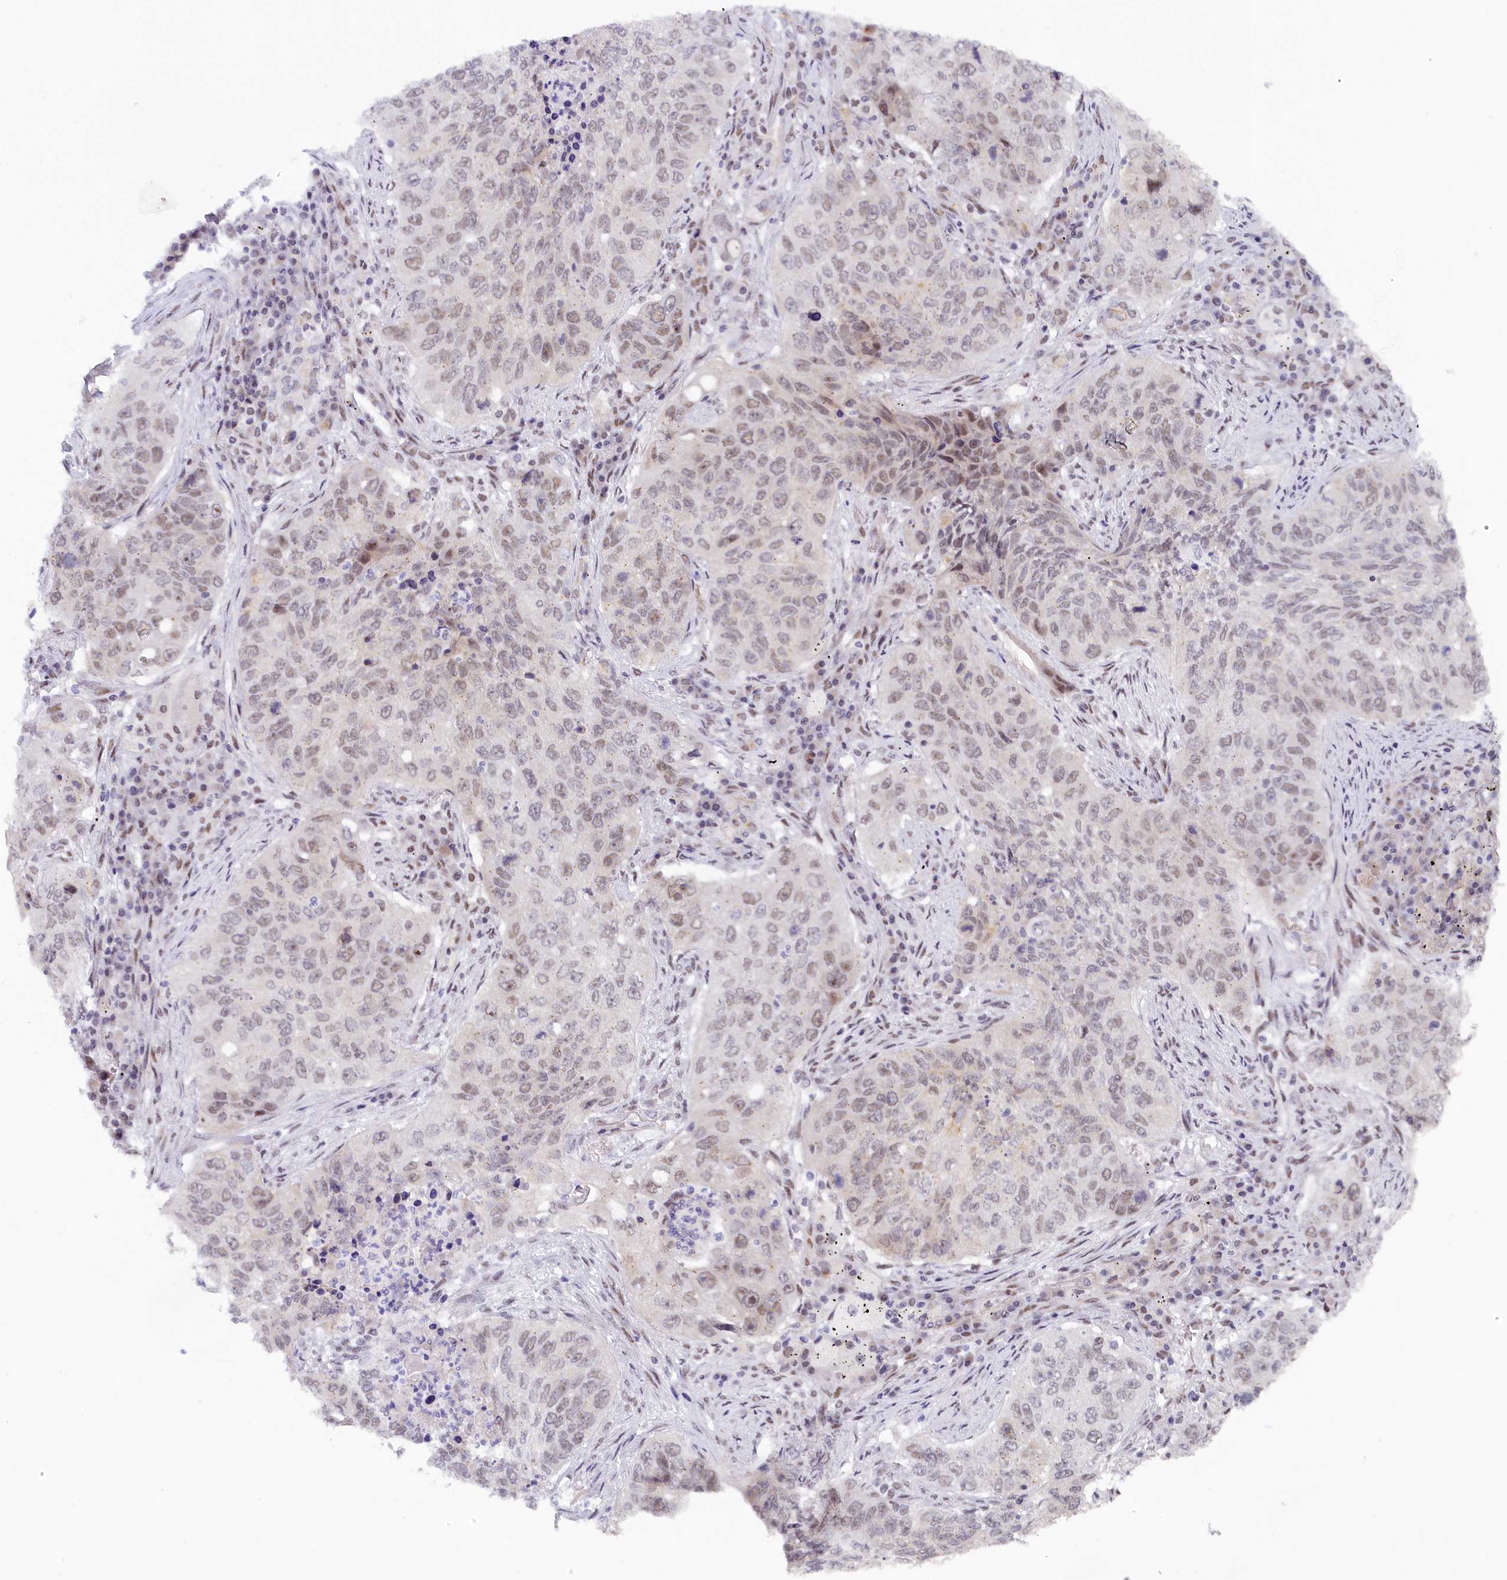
{"staining": {"intensity": "weak", "quantity": "25%-75%", "location": "nuclear"}, "tissue": "lung cancer", "cell_type": "Tumor cells", "image_type": "cancer", "snomed": [{"axis": "morphology", "description": "Squamous cell carcinoma, NOS"}, {"axis": "topography", "description": "Lung"}], "caption": "The image exhibits staining of lung squamous cell carcinoma, revealing weak nuclear protein expression (brown color) within tumor cells.", "gene": "SEC31B", "patient": {"sex": "female", "age": 63}}